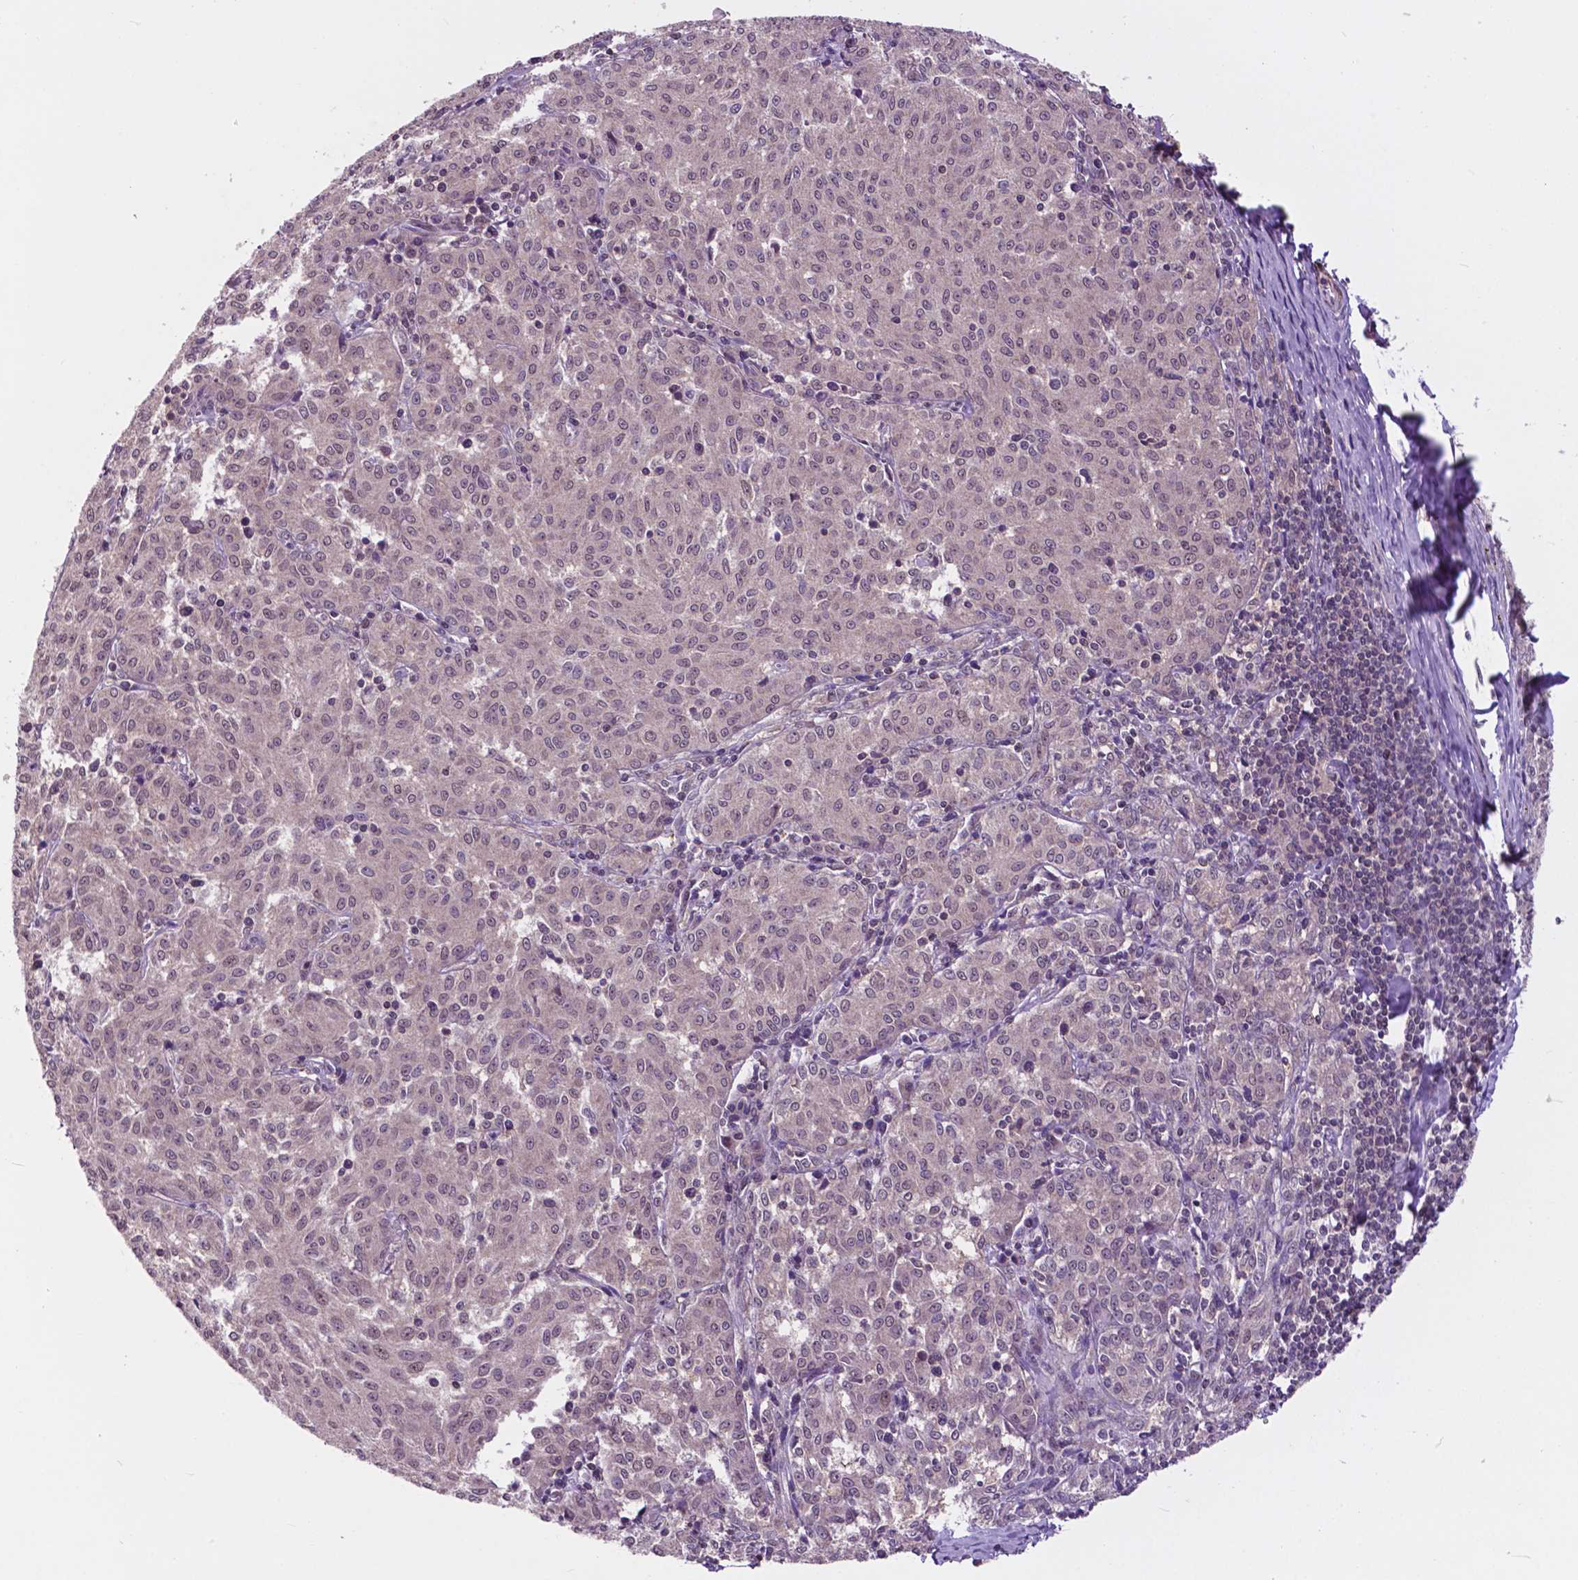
{"staining": {"intensity": "weak", "quantity": "<25%", "location": "nuclear"}, "tissue": "melanoma", "cell_type": "Tumor cells", "image_type": "cancer", "snomed": [{"axis": "morphology", "description": "Malignant melanoma, NOS"}, {"axis": "topography", "description": "Skin"}], "caption": "Immunohistochemistry histopathology image of human malignant melanoma stained for a protein (brown), which reveals no positivity in tumor cells. (Immunohistochemistry (ihc), brightfield microscopy, high magnification).", "gene": "OTUB1", "patient": {"sex": "female", "age": 72}}